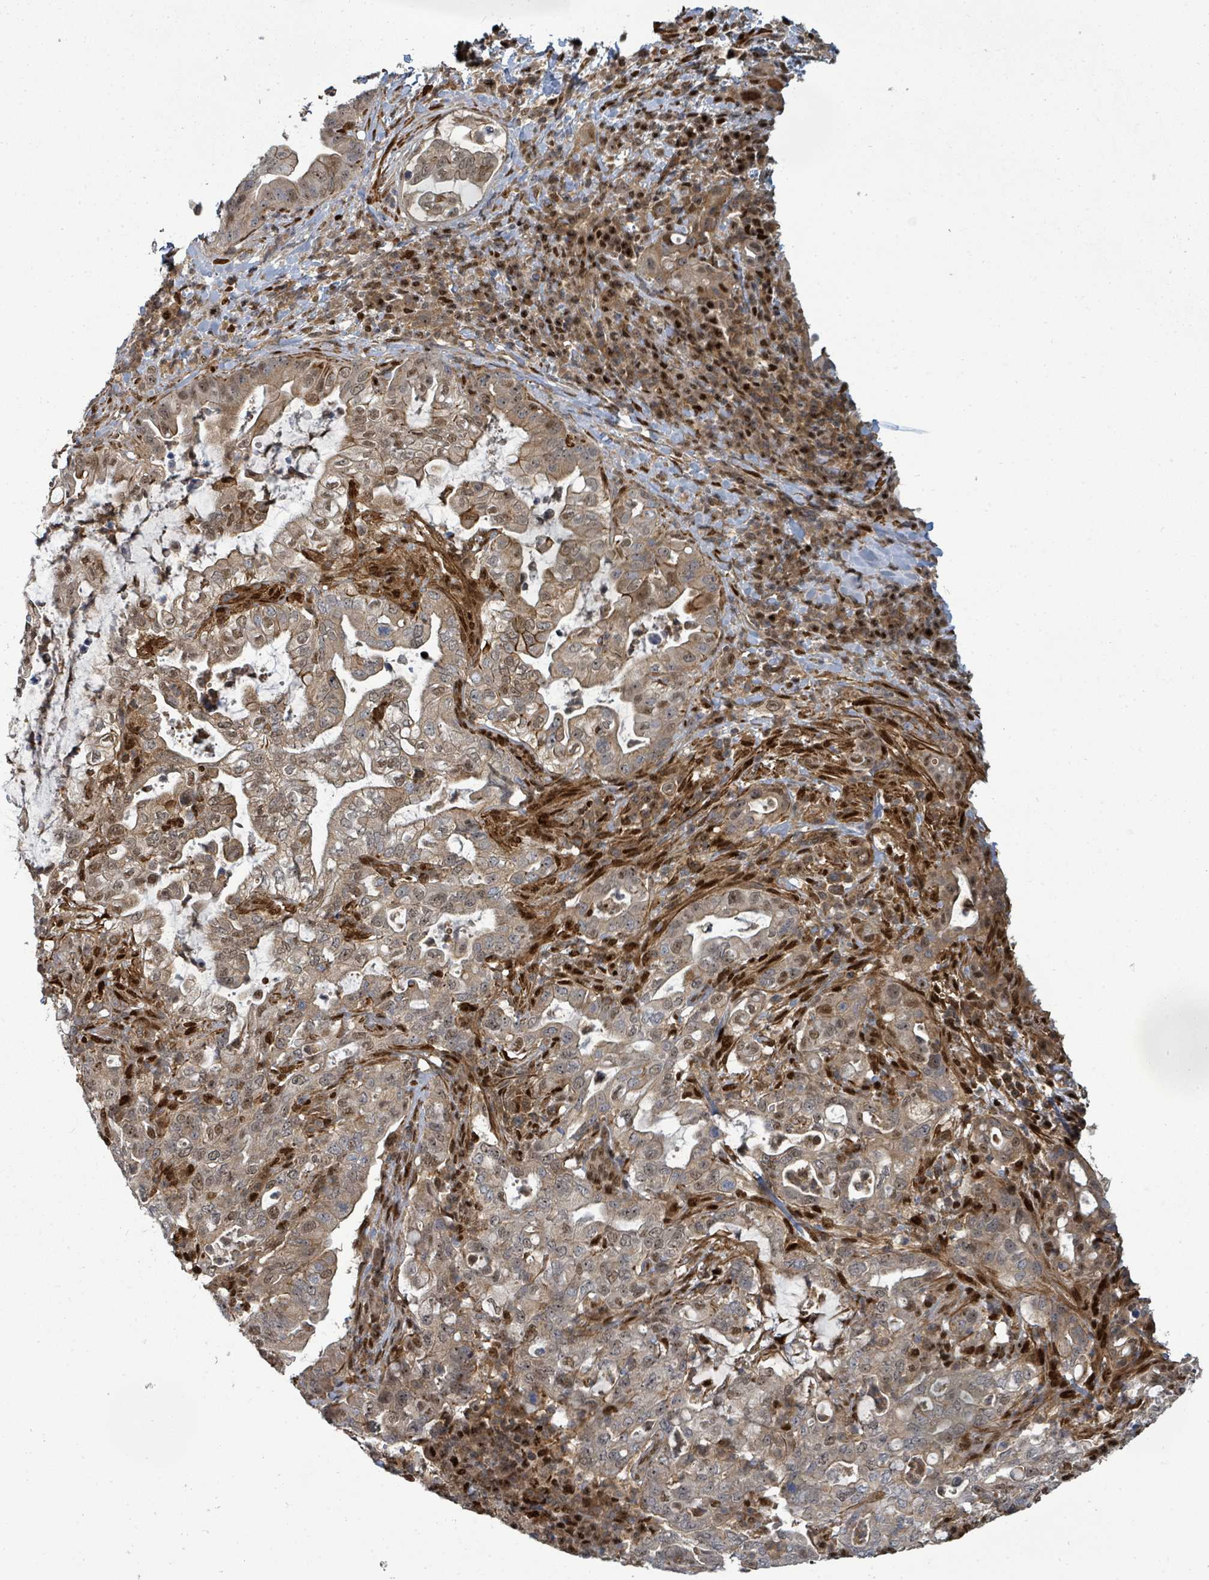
{"staining": {"intensity": "moderate", "quantity": ">75%", "location": "cytoplasmic/membranous,nuclear"}, "tissue": "pancreatic cancer", "cell_type": "Tumor cells", "image_type": "cancer", "snomed": [{"axis": "morphology", "description": "Normal tissue, NOS"}, {"axis": "morphology", "description": "Adenocarcinoma, NOS"}, {"axis": "topography", "description": "Lymph node"}, {"axis": "topography", "description": "Pancreas"}], "caption": "Pancreatic cancer was stained to show a protein in brown. There is medium levels of moderate cytoplasmic/membranous and nuclear expression in approximately >75% of tumor cells.", "gene": "TRDMT1", "patient": {"sex": "female", "age": 67}}